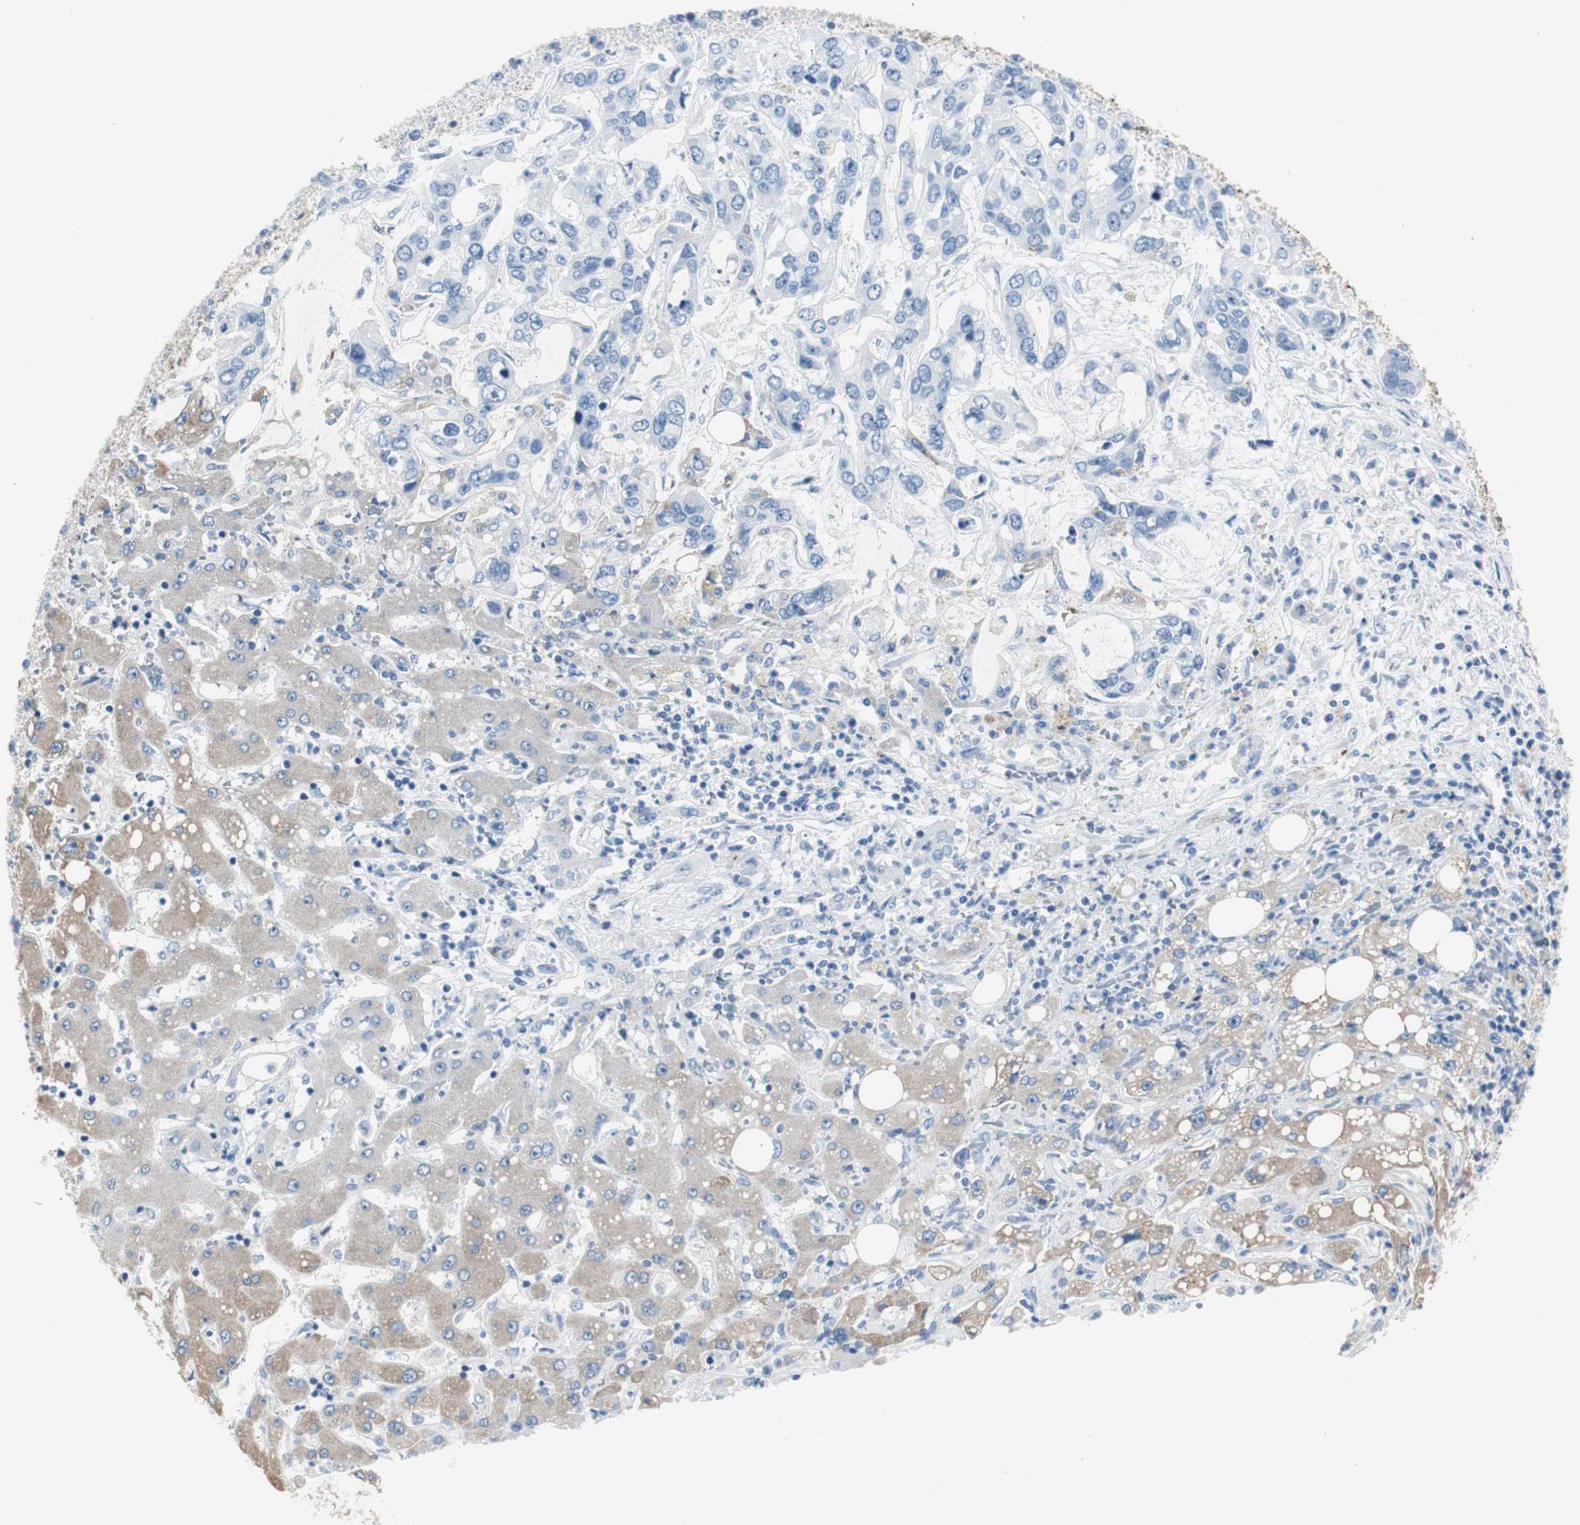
{"staining": {"intensity": "negative", "quantity": "none", "location": "none"}, "tissue": "liver cancer", "cell_type": "Tumor cells", "image_type": "cancer", "snomed": [{"axis": "morphology", "description": "Cholangiocarcinoma"}, {"axis": "topography", "description": "Liver"}], "caption": "High magnification brightfield microscopy of liver cancer stained with DAB (3,3'-diaminobenzidine) (brown) and counterstained with hematoxylin (blue): tumor cells show no significant expression. (Stains: DAB (3,3'-diaminobenzidine) IHC with hematoxylin counter stain, Microscopy: brightfield microscopy at high magnification).", "gene": "S100A7", "patient": {"sex": "female", "age": 65}}